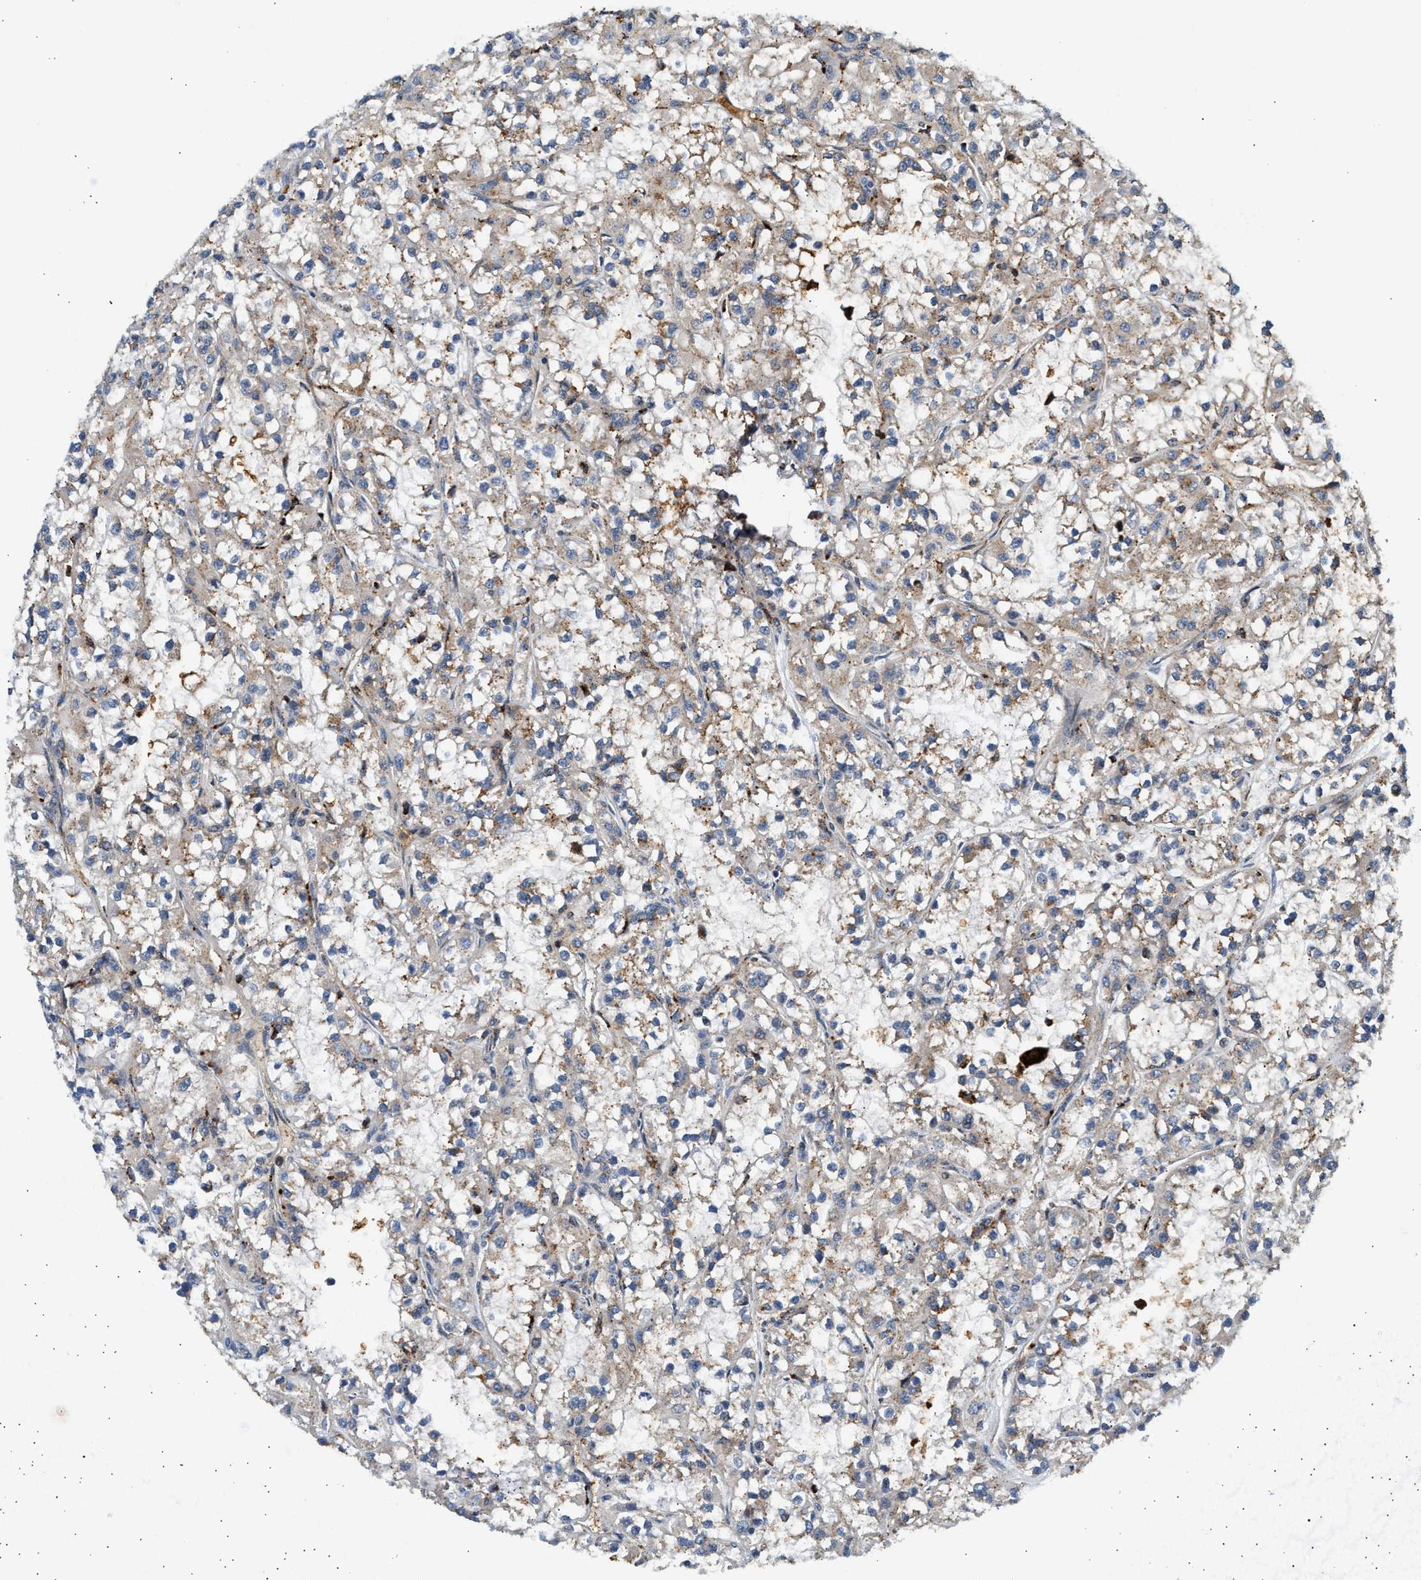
{"staining": {"intensity": "negative", "quantity": "none", "location": "none"}, "tissue": "renal cancer", "cell_type": "Tumor cells", "image_type": "cancer", "snomed": [{"axis": "morphology", "description": "Adenocarcinoma, NOS"}, {"axis": "topography", "description": "Kidney"}], "caption": "The immunohistochemistry micrograph has no significant positivity in tumor cells of renal adenocarcinoma tissue. (DAB (3,3'-diaminobenzidine) immunohistochemistry visualized using brightfield microscopy, high magnification).", "gene": "PLD3", "patient": {"sex": "female", "age": 52}}